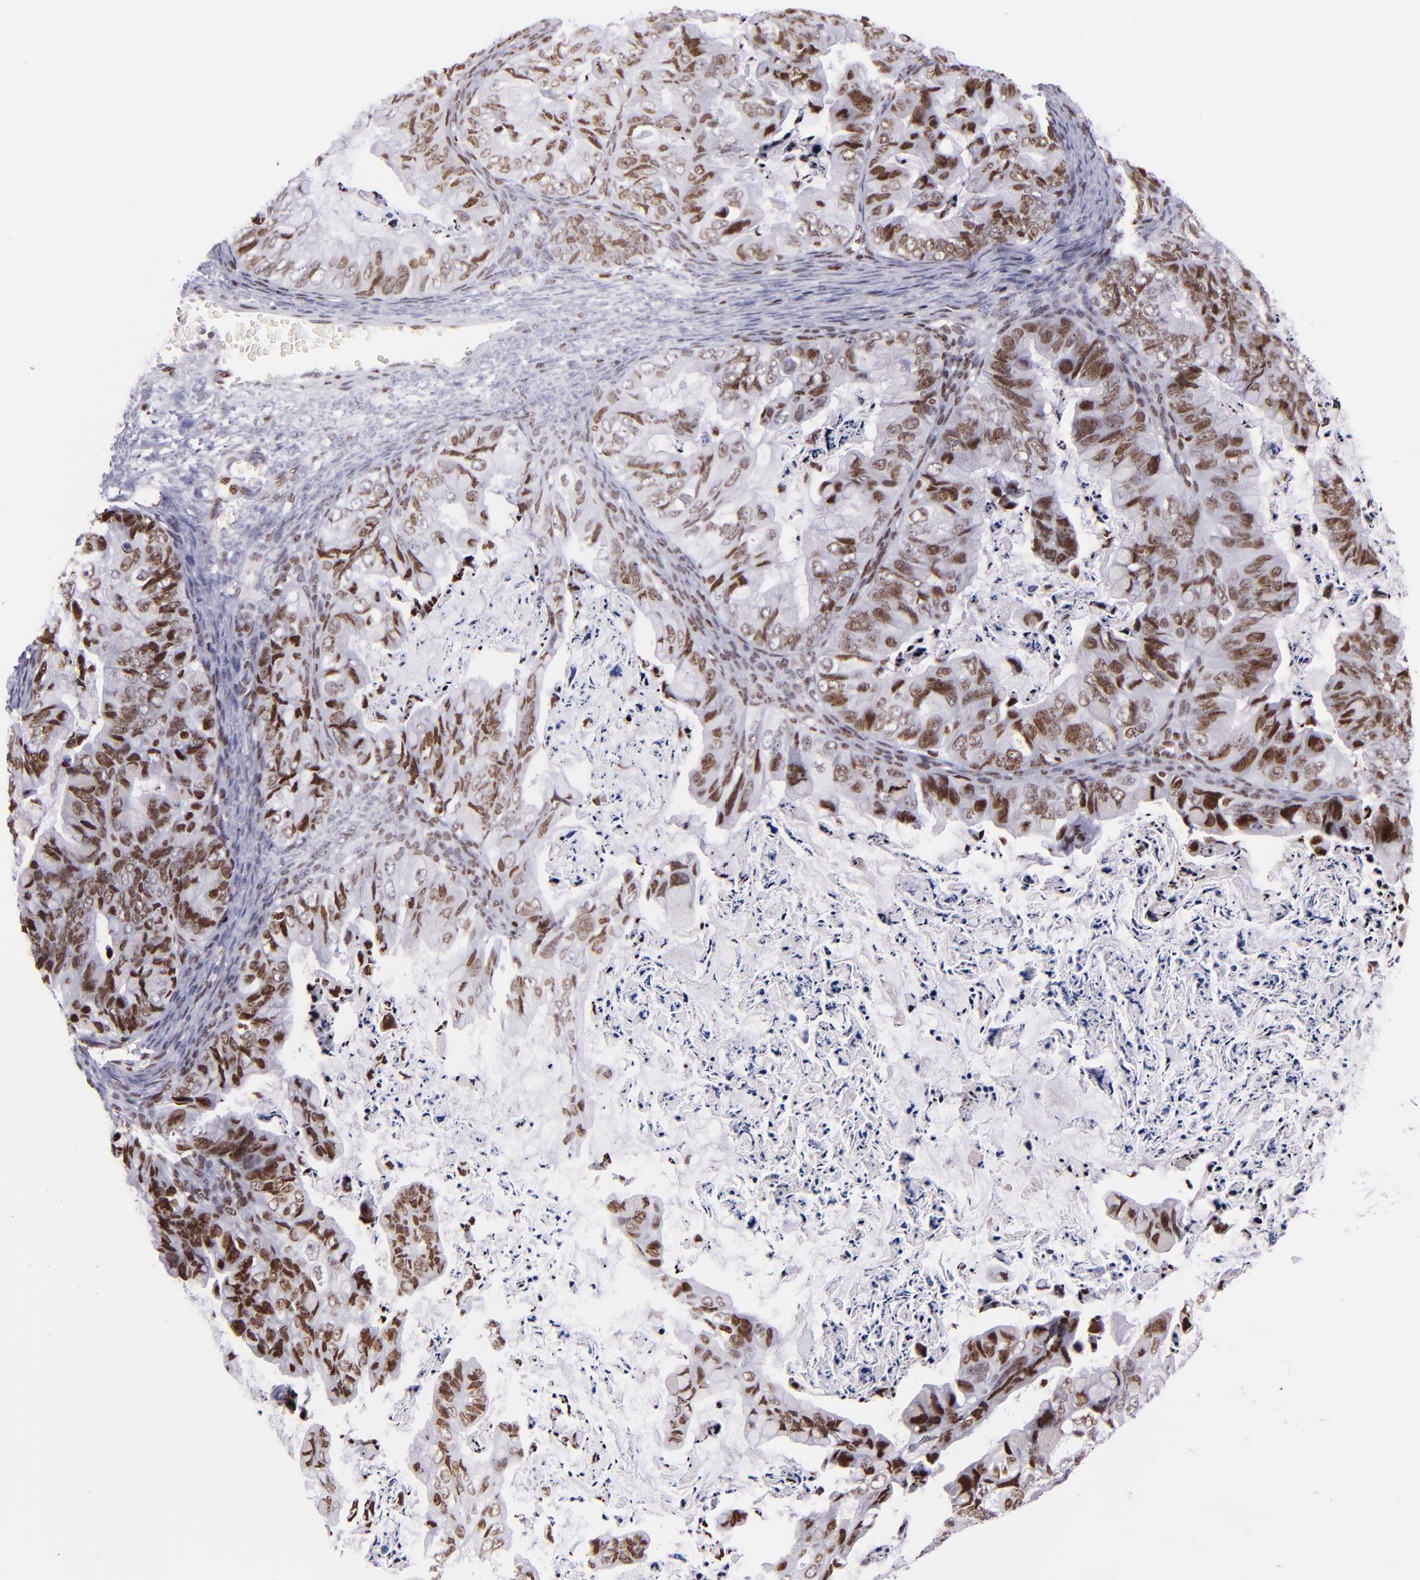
{"staining": {"intensity": "strong", "quantity": ">75%", "location": "nuclear"}, "tissue": "ovarian cancer", "cell_type": "Tumor cells", "image_type": "cancer", "snomed": [{"axis": "morphology", "description": "Cystadenocarcinoma, mucinous, NOS"}, {"axis": "topography", "description": "Ovary"}], "caption": "Ovarian cancer (mucinous cystadenocarcinoma) stained with DAB (3,3'-diaminobenzidine) immunohistochemistry exhibits high levels of strong nuclear staining in about >75% of tumor cells.", "gene": "CDKL5", "patient": {"sex": "female", "age": 36}}